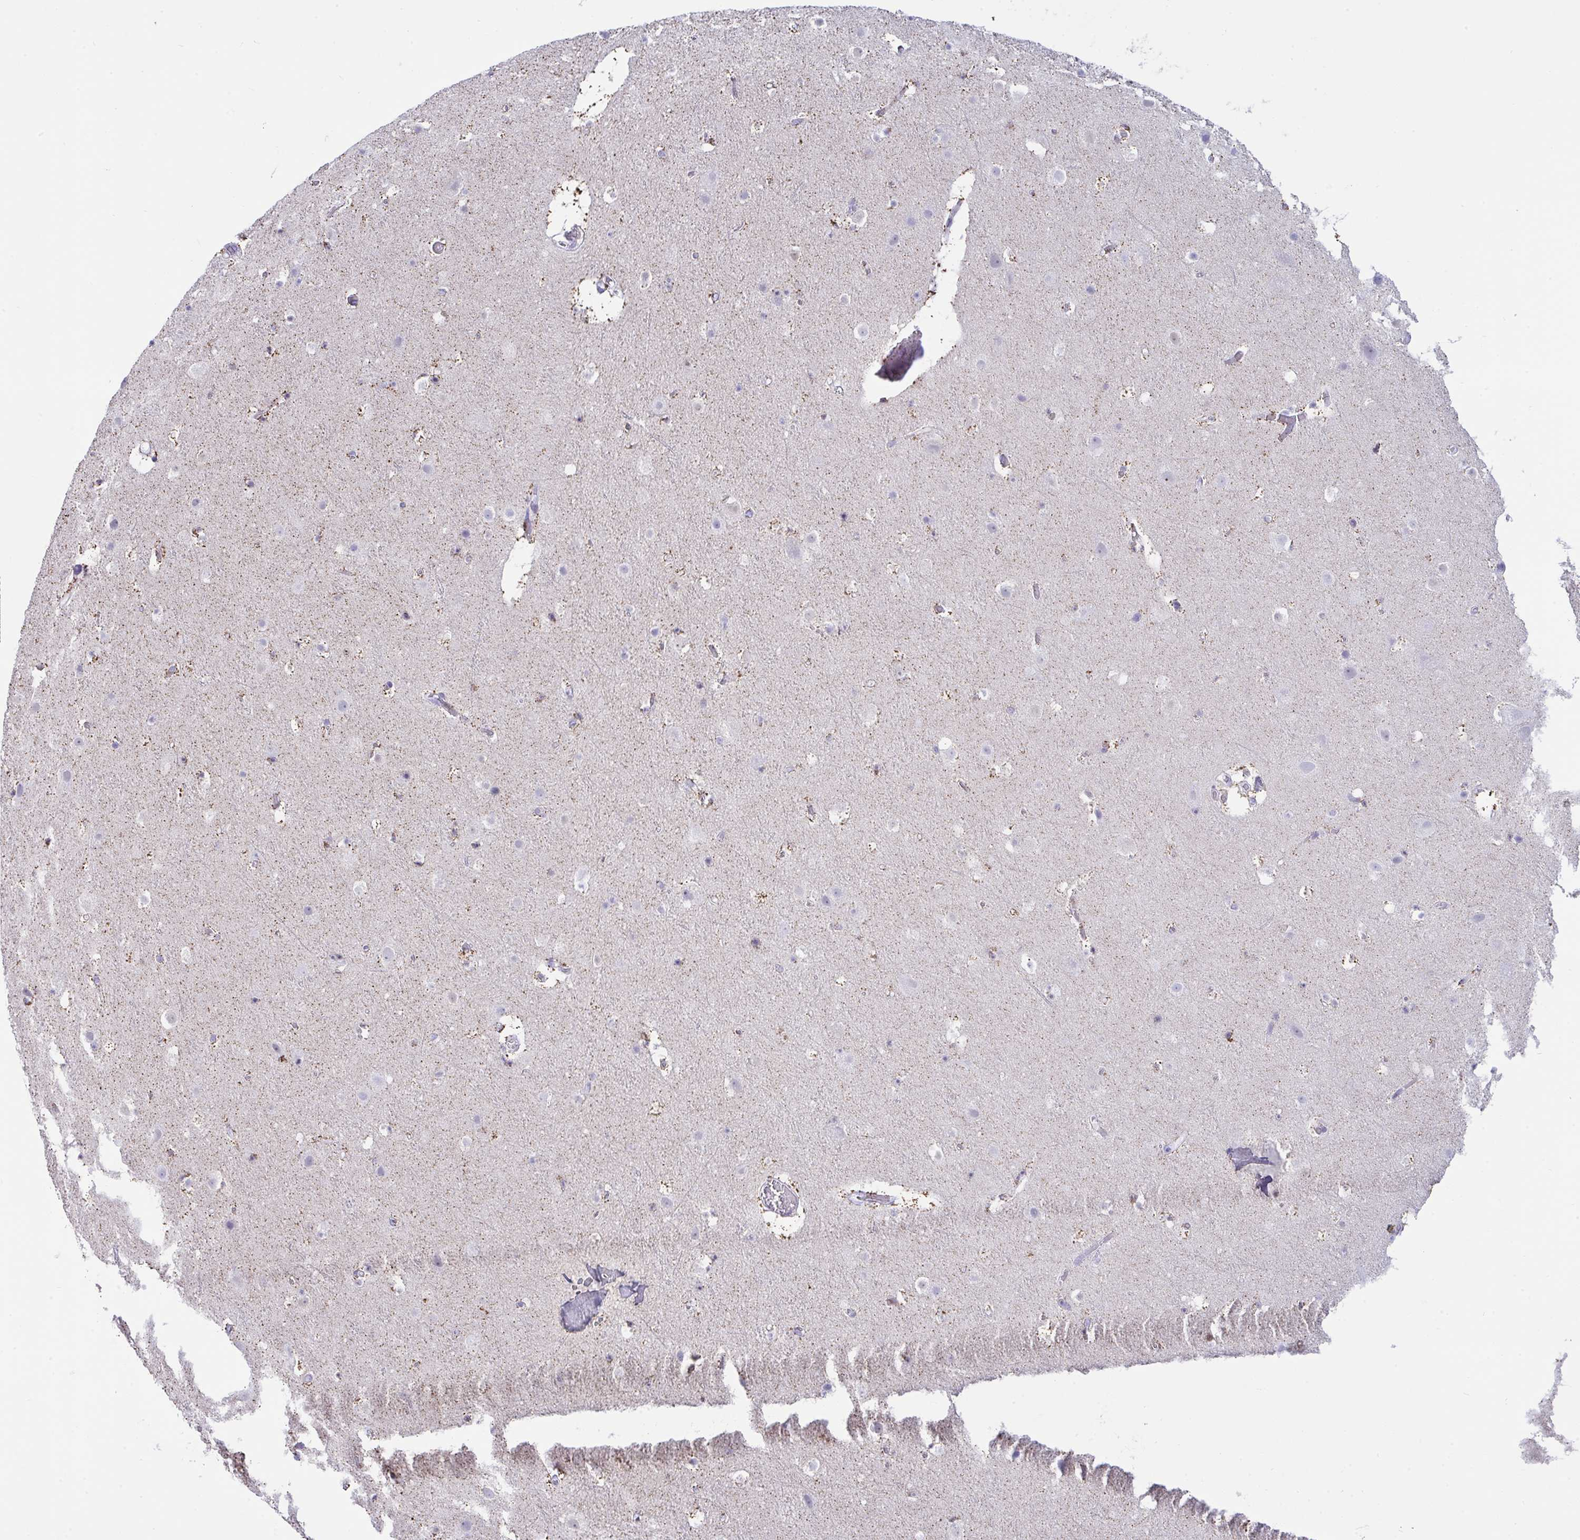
{"staining": {"intensity": "negative", "quantity": "none", "location": "none"}, "tissue": "cerebral cortex", "cell_type": "Endothelial cells", "image_type": "normal", "snomed": [{"axis": "morphology", "description": "Normal tissue, NOS"}, {"axis": "topography", "description": "Cerebral cortex"}], "caption": "A high-resolution photomicrograph shows immunohistochemistry staining of unremarkable cerebral cortex, which demonstrates no significant expression in endothelial cells.", "gene": "PLA2G12B", "patient": {"sex": "female", "age": 42}}